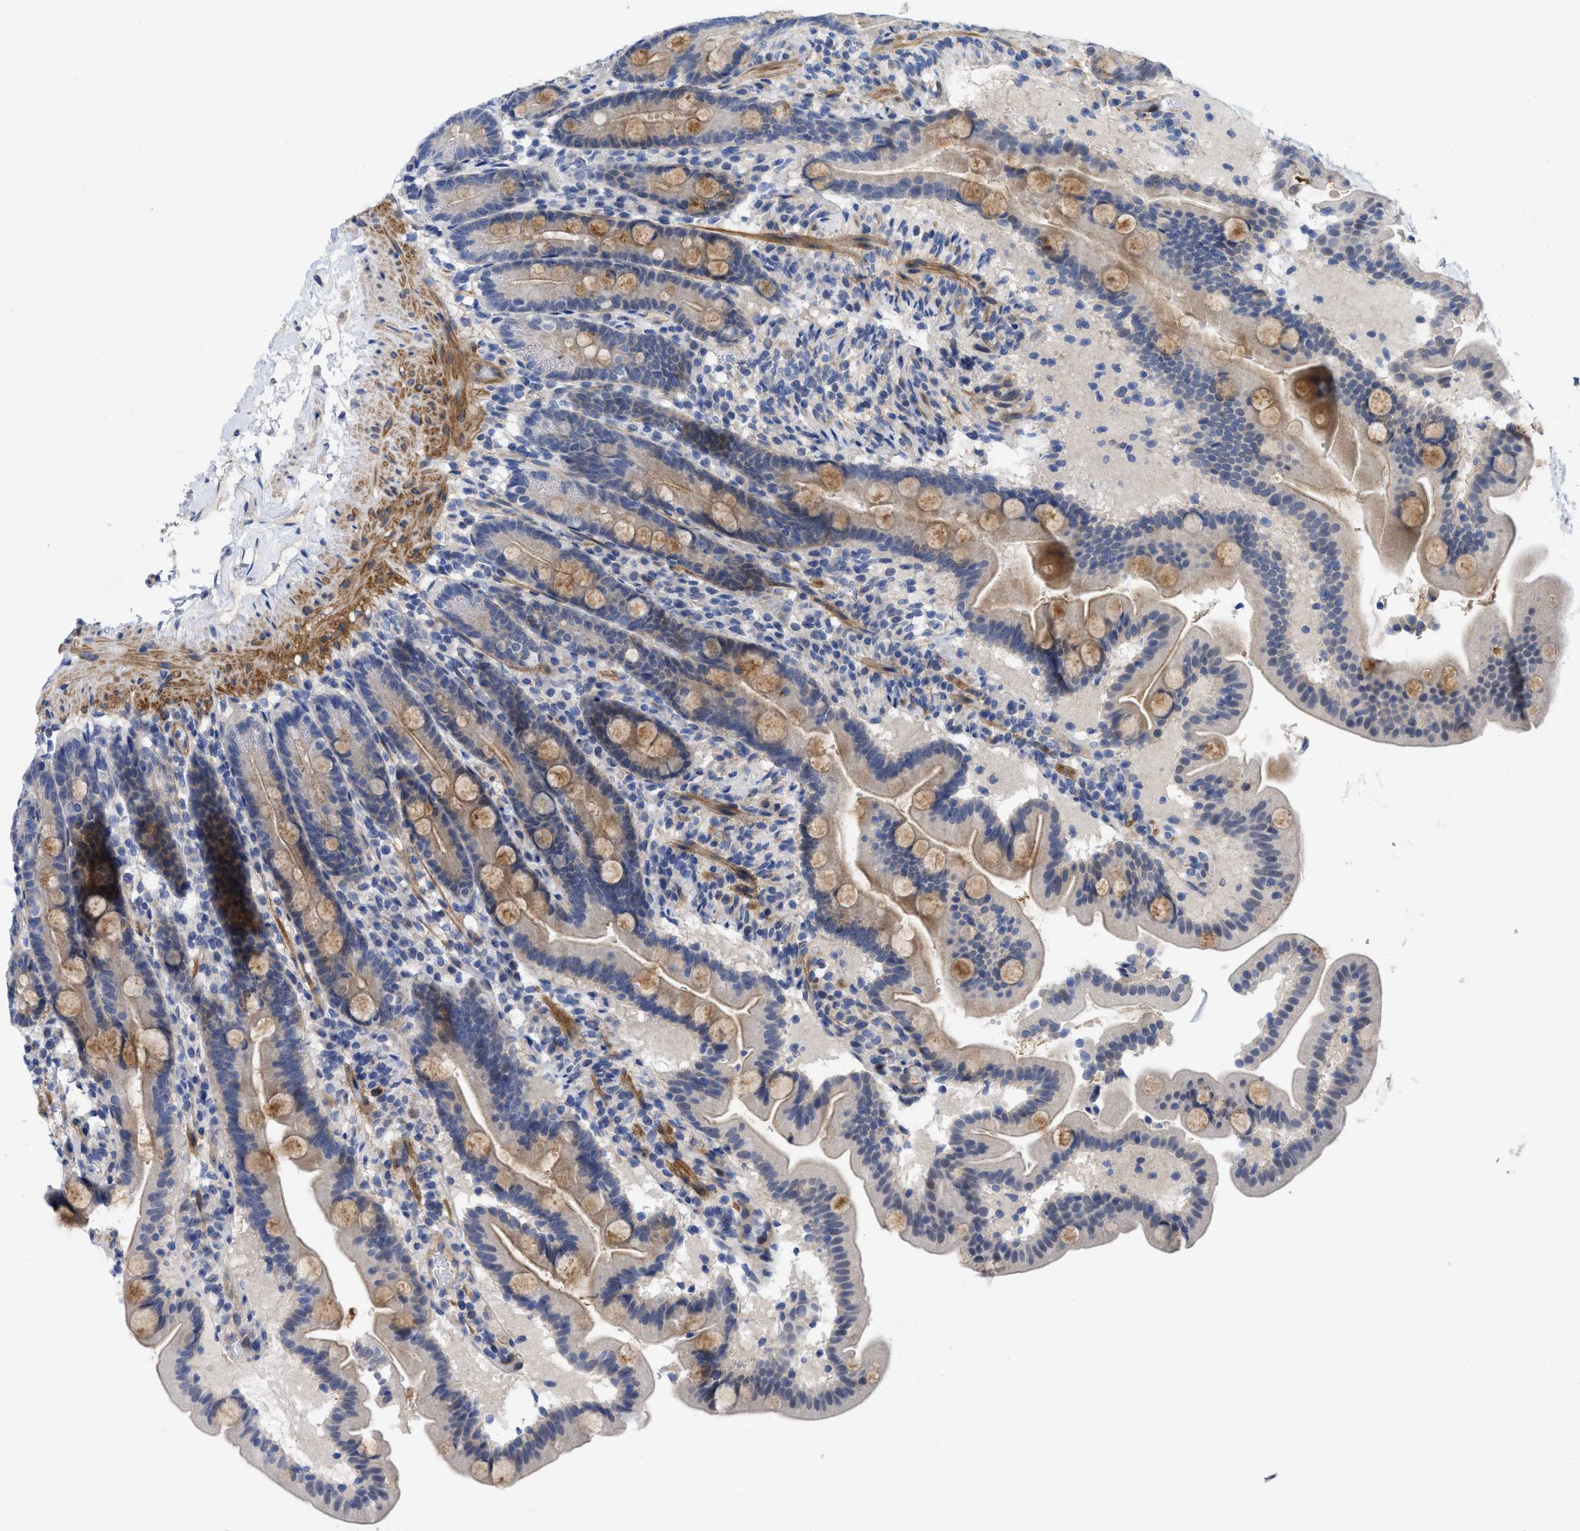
{"staining": {"intensity": "moderate", "quantity": "25%-75%", "location": "cytoplasmic/membranous"}, "tissue": "duodenum", "cell_type": "Glandular cells", "image_type": "normal", "snomed": [{"axis": "morphology", "description": "Normal tissue, NOS"}, {"axis": "topography", "description": "Duodenum"}], "caption": "The image reveals immunohistochemical staining of normal duodenum. There is moderate cytoplasmic/membranous positivity is seen in approximately 25%-75% of glandular cells.", "gene": "ARHGEF26", "patient": {"sex": "male", "age": 54}}